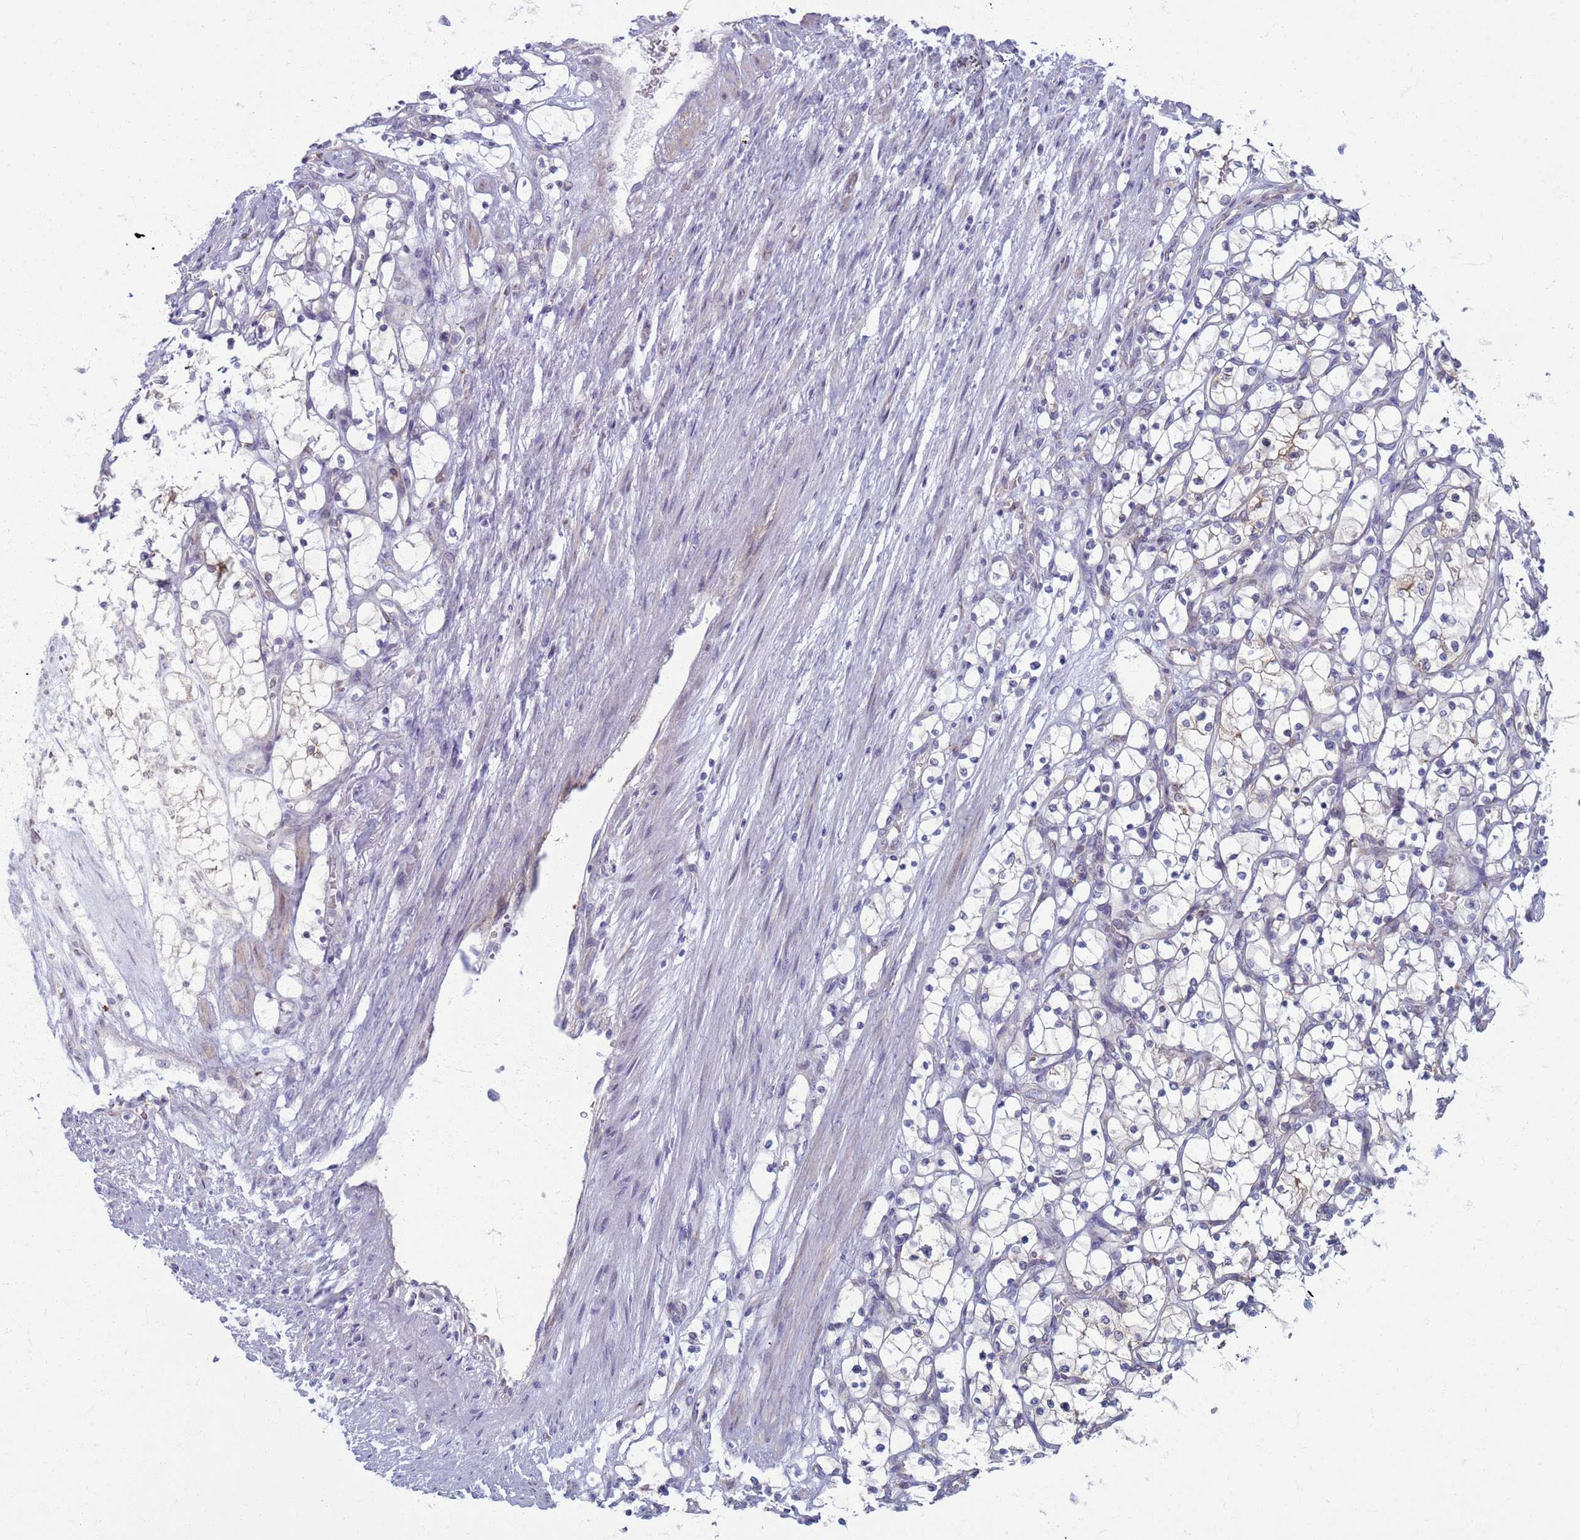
{"staining": {"intensity": "negative", "quantity": "none", "location": "none"}, "tissue": "renal cancer", "cell_type": "Tumor cells", "image_type": "cancer", "snomed": [{"axis": "morphology", "description": "Adenocarcinoma, NOS"}, {"axis": "topography", "description": "Kidney"}], "caption": "IHC photomicrograph of human renal cancer stained for a protein (brown), which reveals no positivity in tumor cells. (DAB immunohistochemistry with hematoxylin counter stain).", "gene": "CLCA2", "patient": {"sex": "female", "age": 69}}